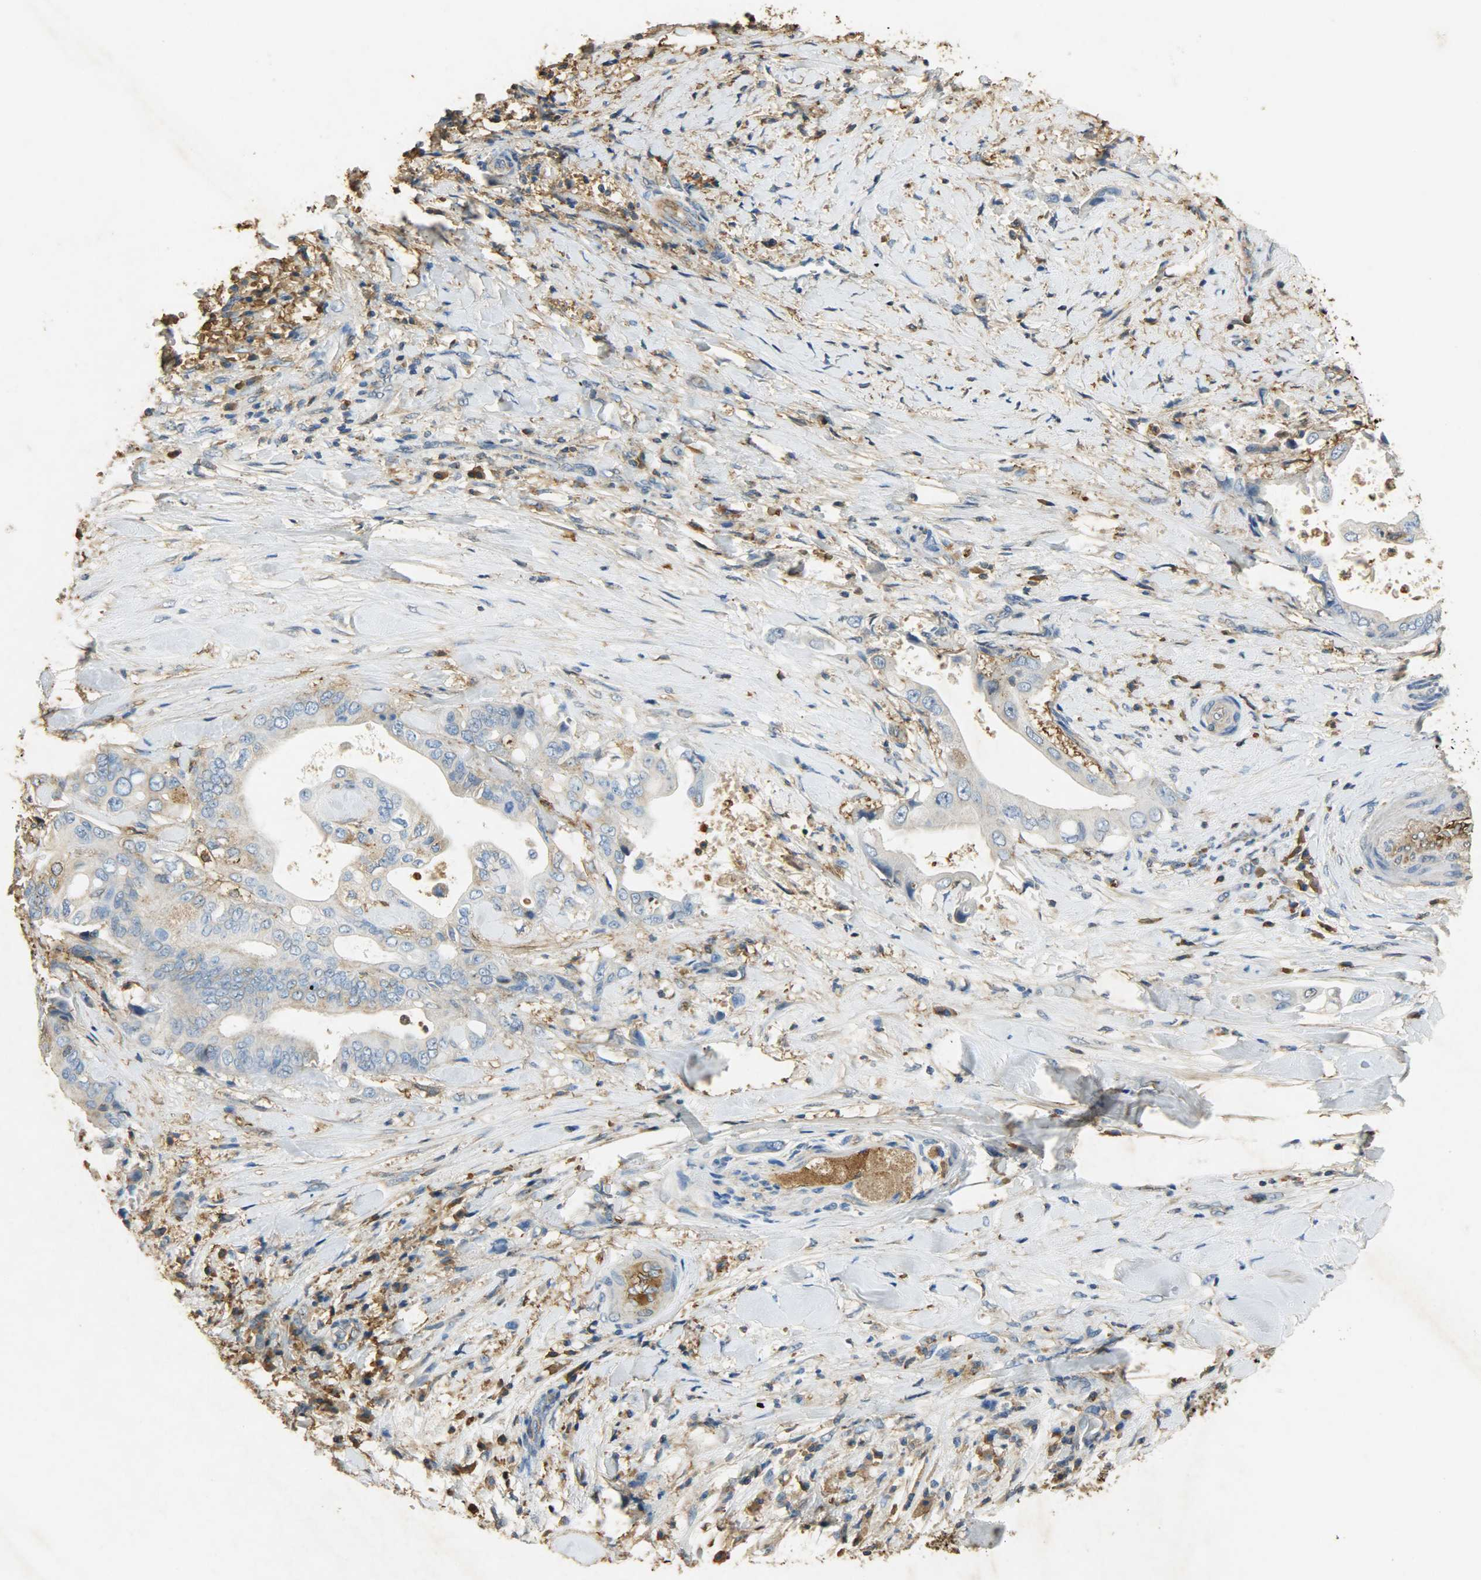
{"staining": {"intensity": "negative", "quantity": "none", "location": "none"}, "tissue": "liver cancer", "cell_type": "Tumor cells", "image_type": "cancer", "snomed": [{"axis": "morphology", "description": "Cholangiocarcinoma"}, {"axis": "topography", "description": "Liver"}], "caption": "IHC of cholangiocarcinoma (liver) shows no staining in tumor cells.", "gene": "ANXA6", "patient": {"sex": "male", "age": 58}}